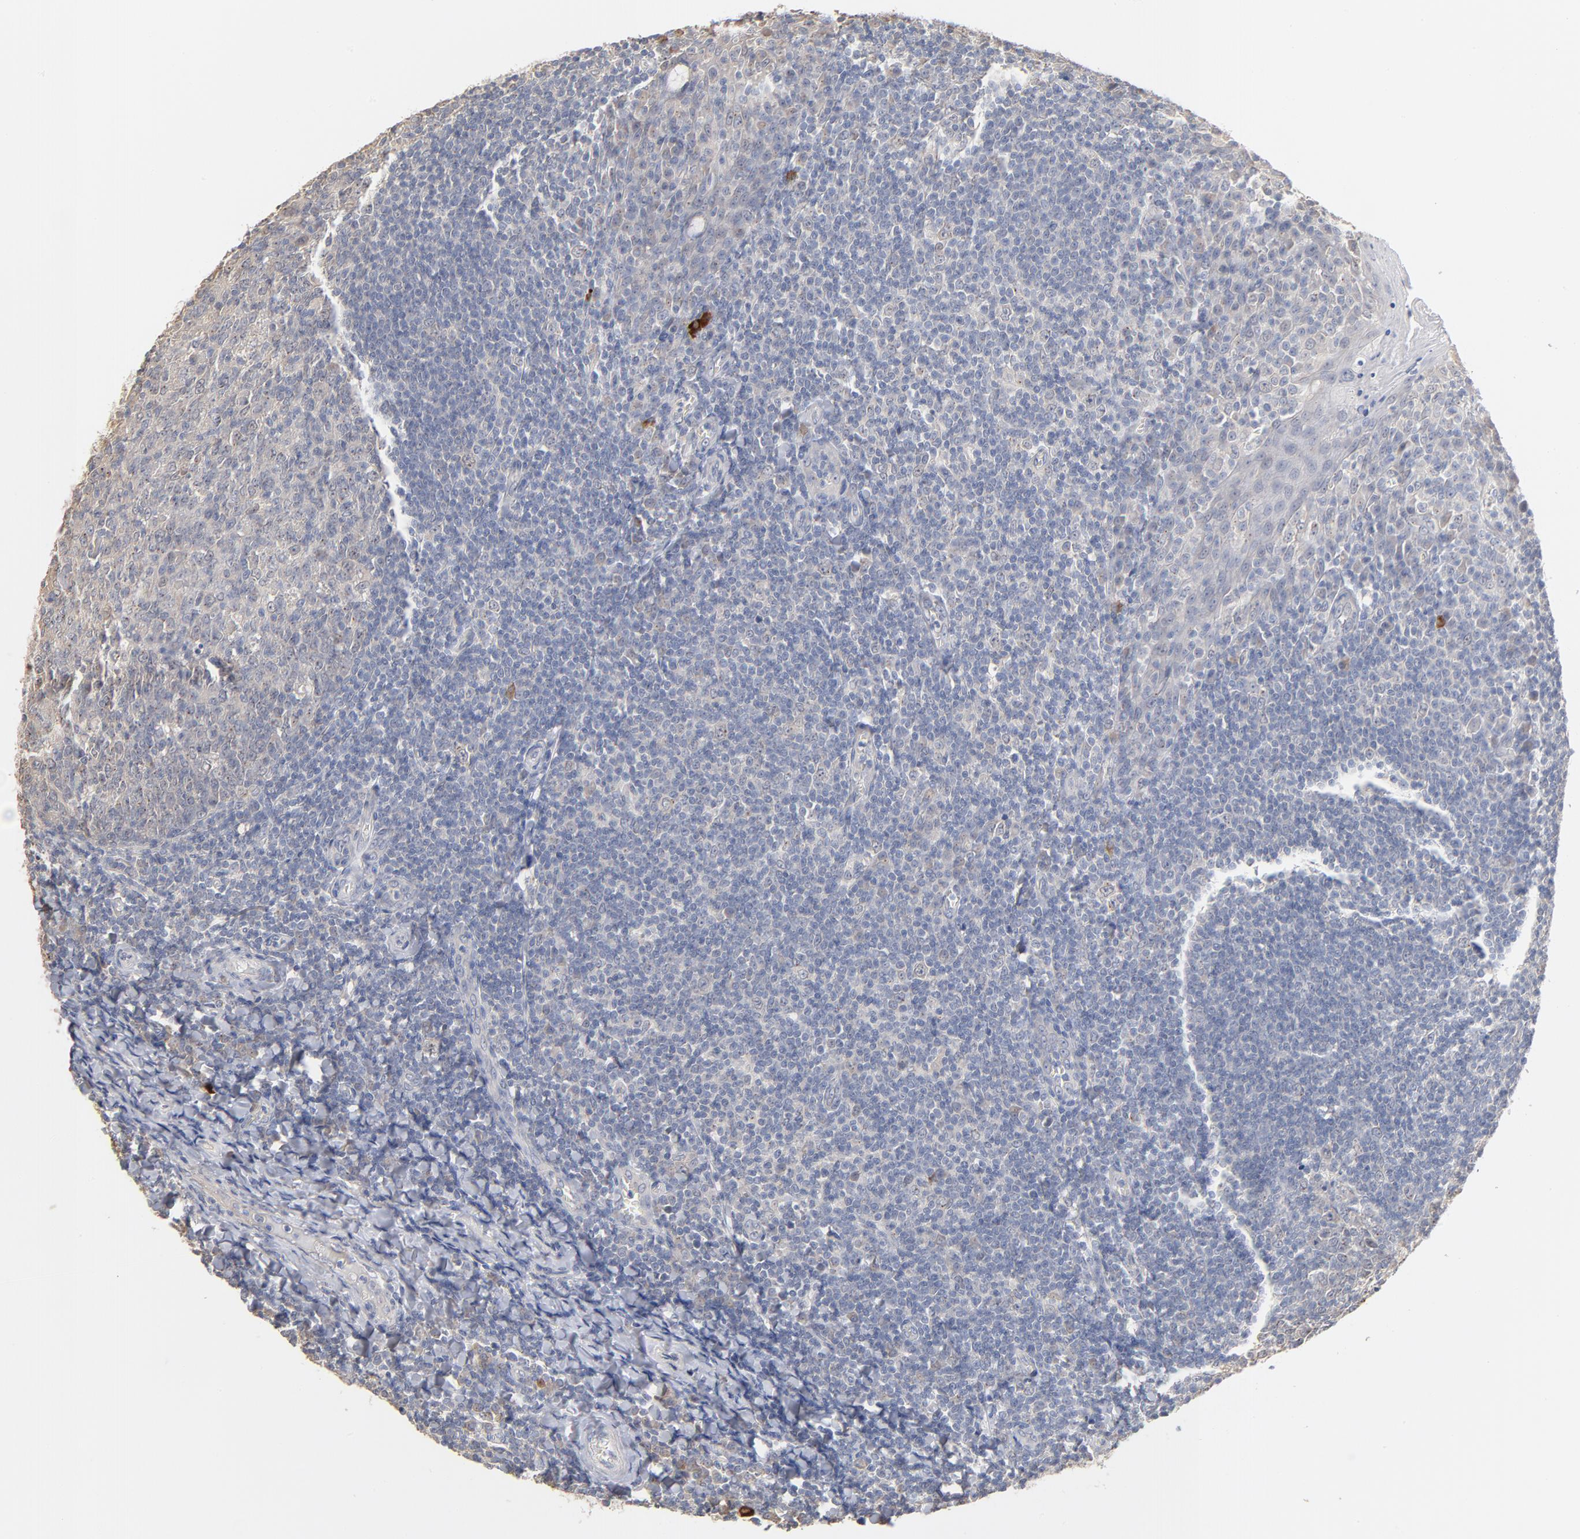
{"staining": {"intensity": "weak", "quantity": "25%-75%", "location": "cytoplasmic/membranous"}, "tissue": "tonsil", "cell_type": "Germinal center cells", "image_type": "normal", "snomed": [{"axis": "morphology", "description": "Normal tissue, NOS"}, {"axis": "topography", "description": "Tonsil"}], "caption": "Weak cytoplasmic/membranous expression for a protein is appreciated in approximately 25%-75% of germinal center cells of unremarkable tonsil using IHC.", "gene": "DNAL4", "patient": {"sex": "male", "age": 31}}